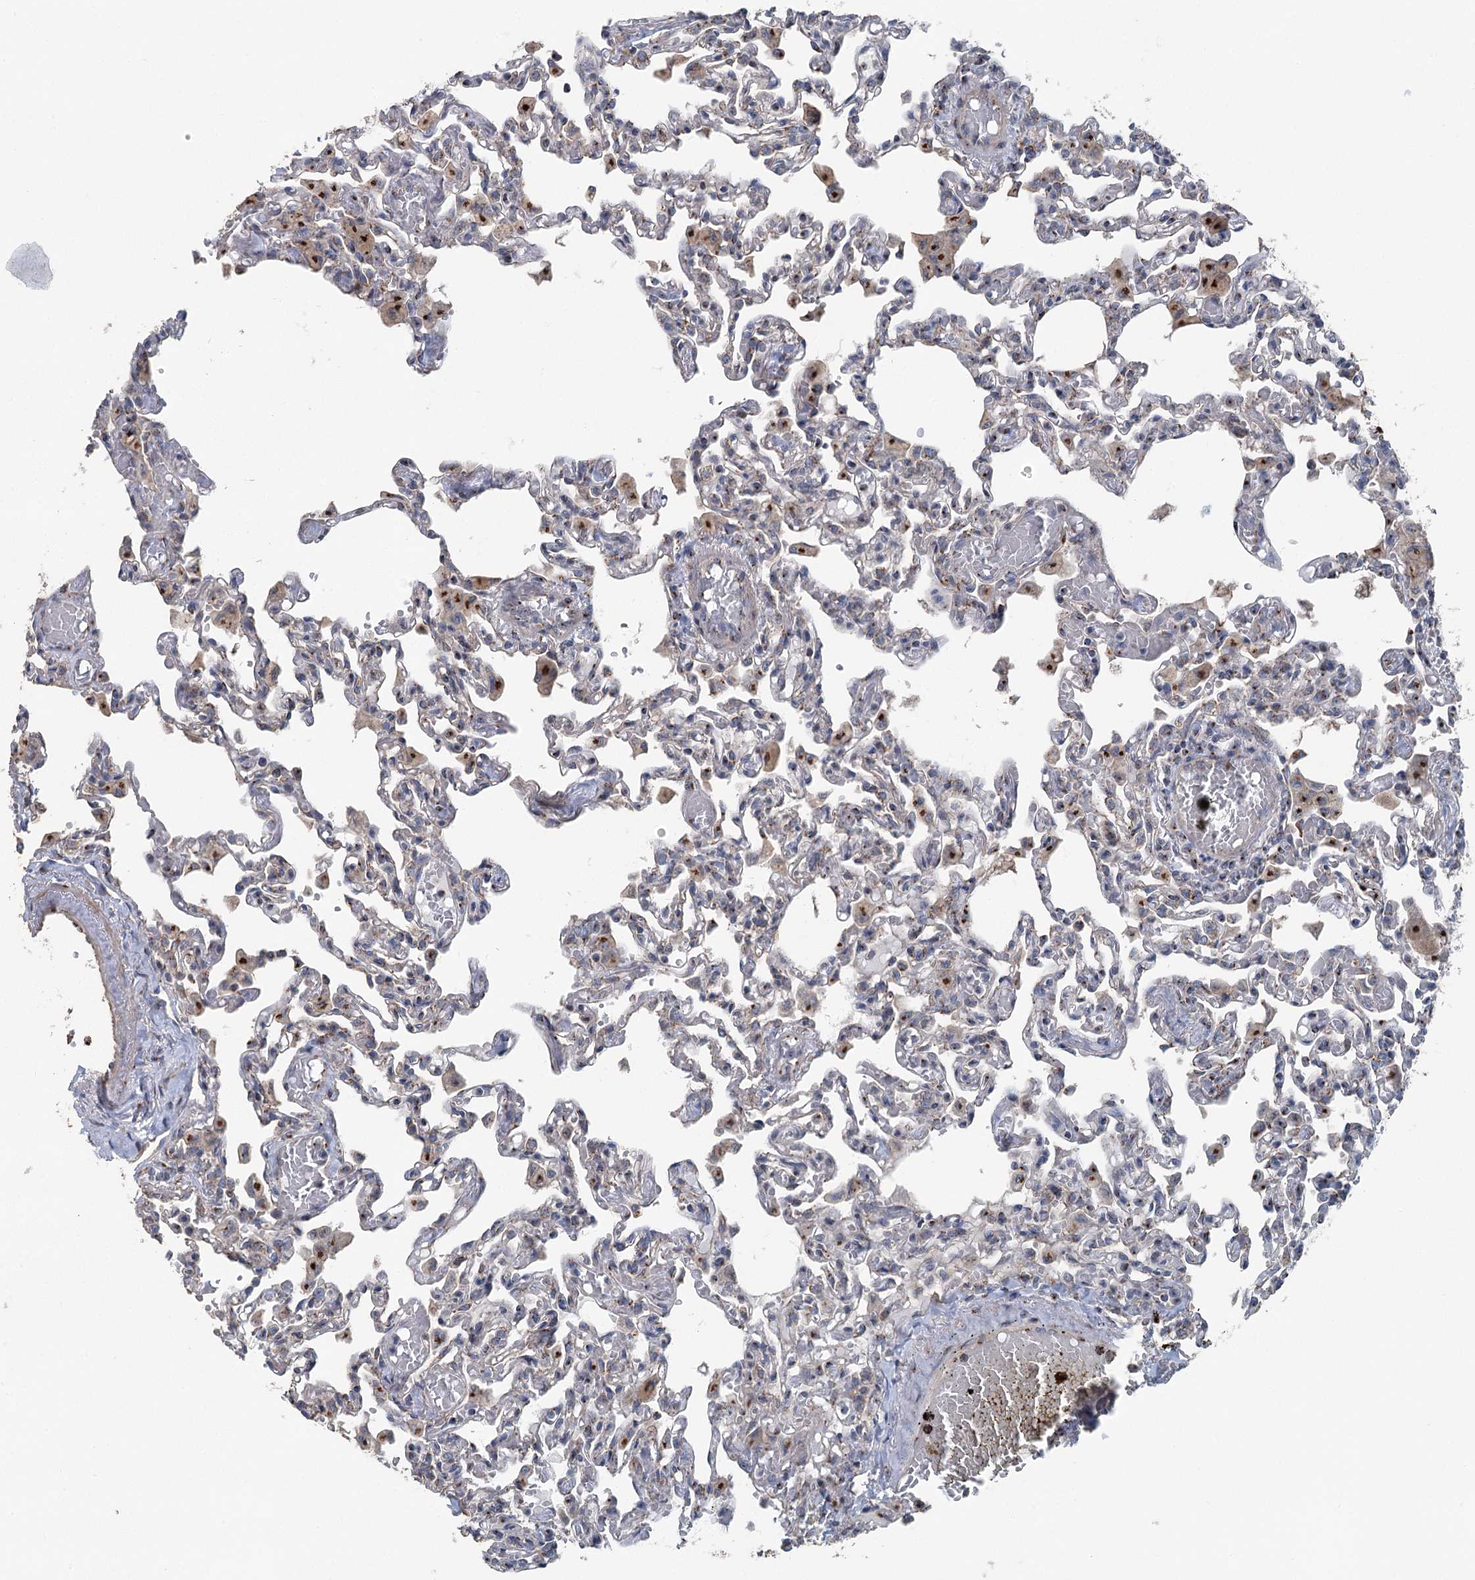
{"staining": {"intensity": "weak", "quantity": "<25%", "location": "cytoplasmic/membranous"}, "tissue": "lung", "cell_type": "Alveolar cells", "image_type": "normal", "snomed": [{"axis": "morphology", "description": "Normal tissue, NOS"}, {"axis": "topography", "description": "Bronchus"}, {"axis": "topography", "description": "Lung"}], "caption": "The photomicrograph reveals no staining of alveolar cells in normal lung. (DAB (3,3'-diaminobenzidine) immunohistochemistry (IHC), high magnification).", "gene": "ITIH5", "patient": {"sex": "female", "age": 49}}